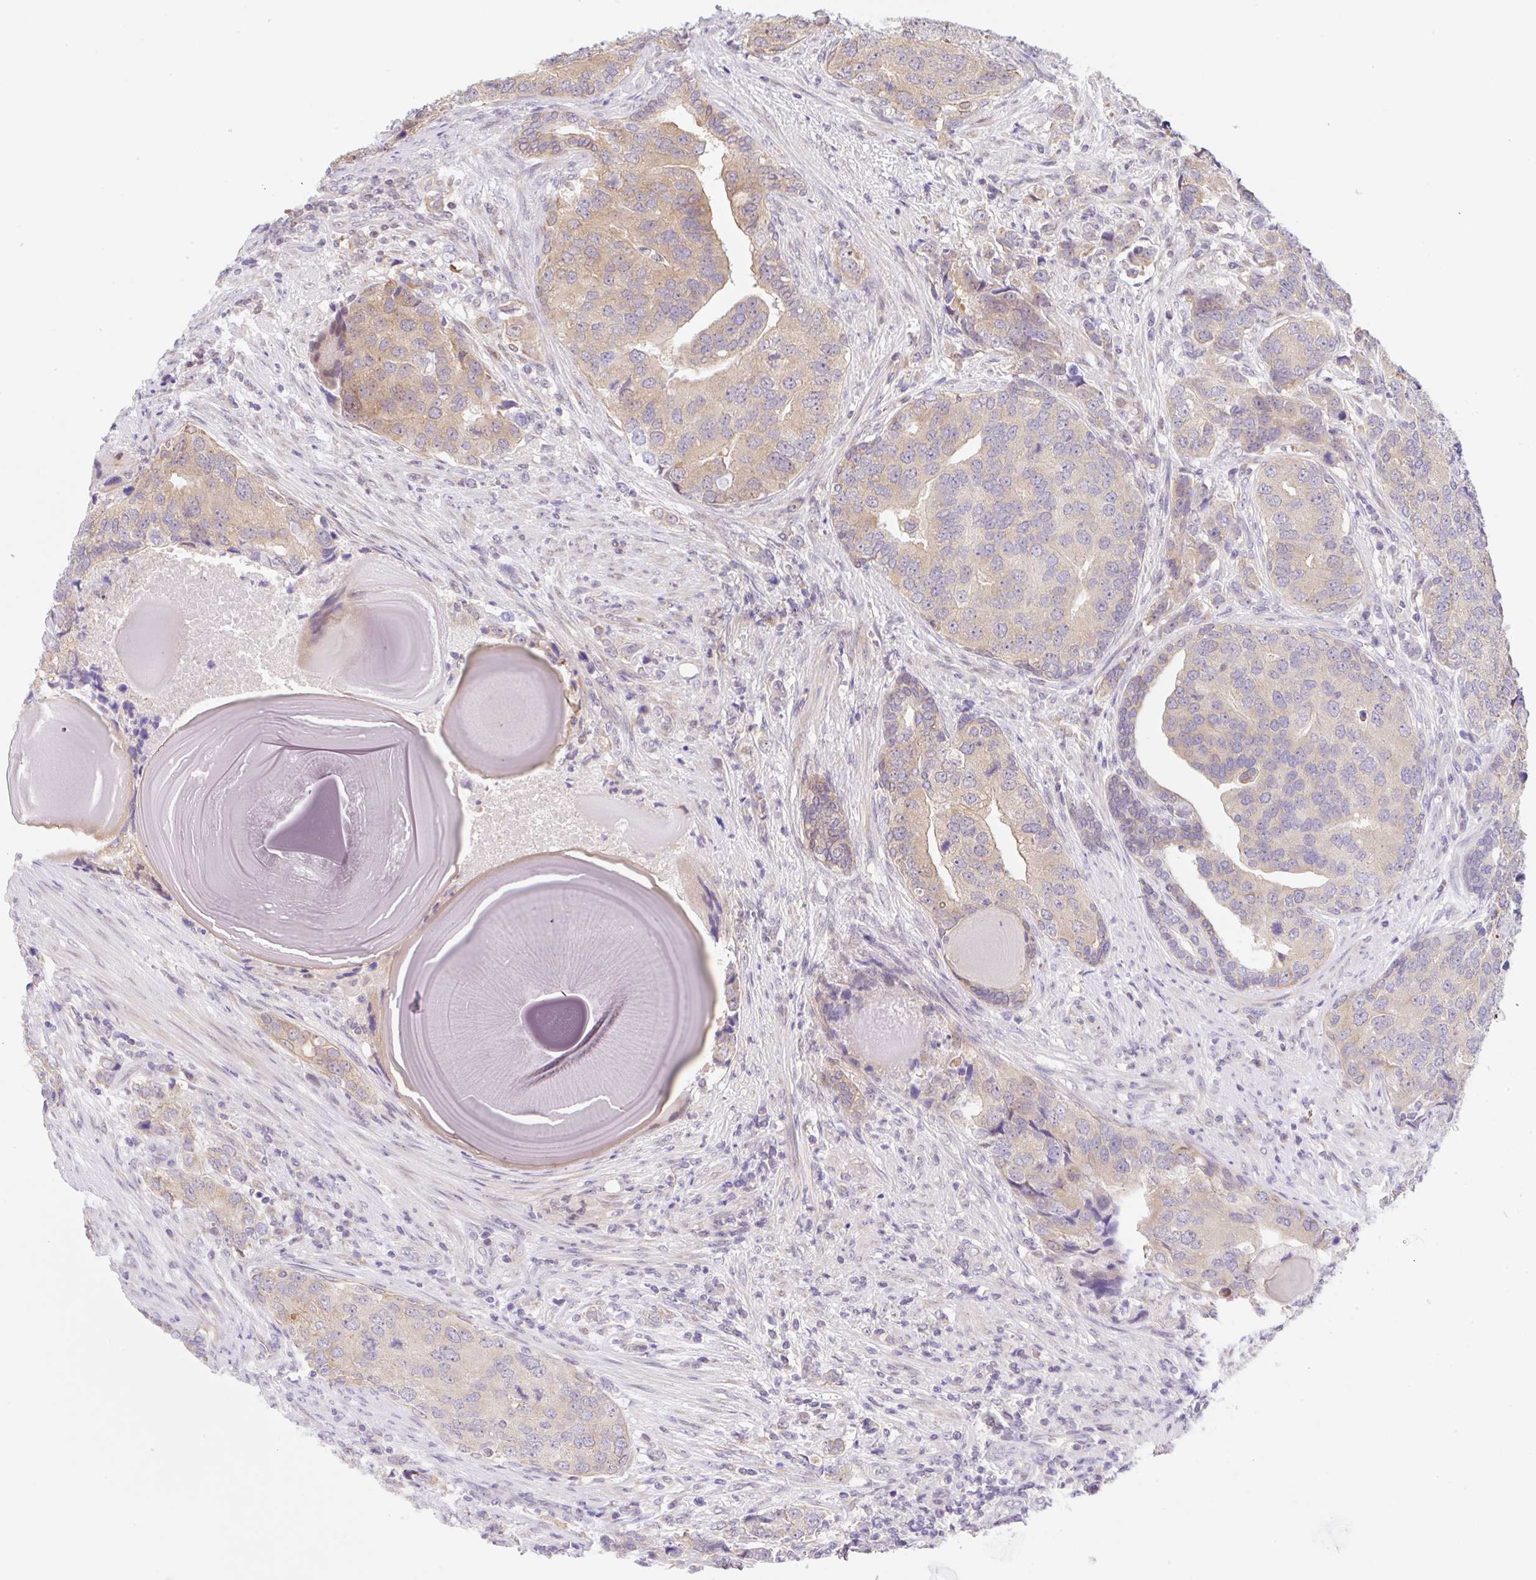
{"staining": {"intensity": "weak", "quantity": "25%-75%", "location": "cytoplasmic/membranous"}, "tissue": "prostate cancer", "cell_type": "Tumor cells", "image_type": "cancer", "snomed": [{"axis": "morphology", "description": "Adenocarcinoma, High grade"}, {"axis": "topography", "description": "Prostate"}], "caption": "Prostate cancer tissue reveals weak cytoplasmic/membranous expression in about 25%-75% of tumor cells, visualized by immunohistochemistry. Nuclei are stained in blue.", "gene": "TBPL2", "patient": {"sex": "male", "age": 68}}